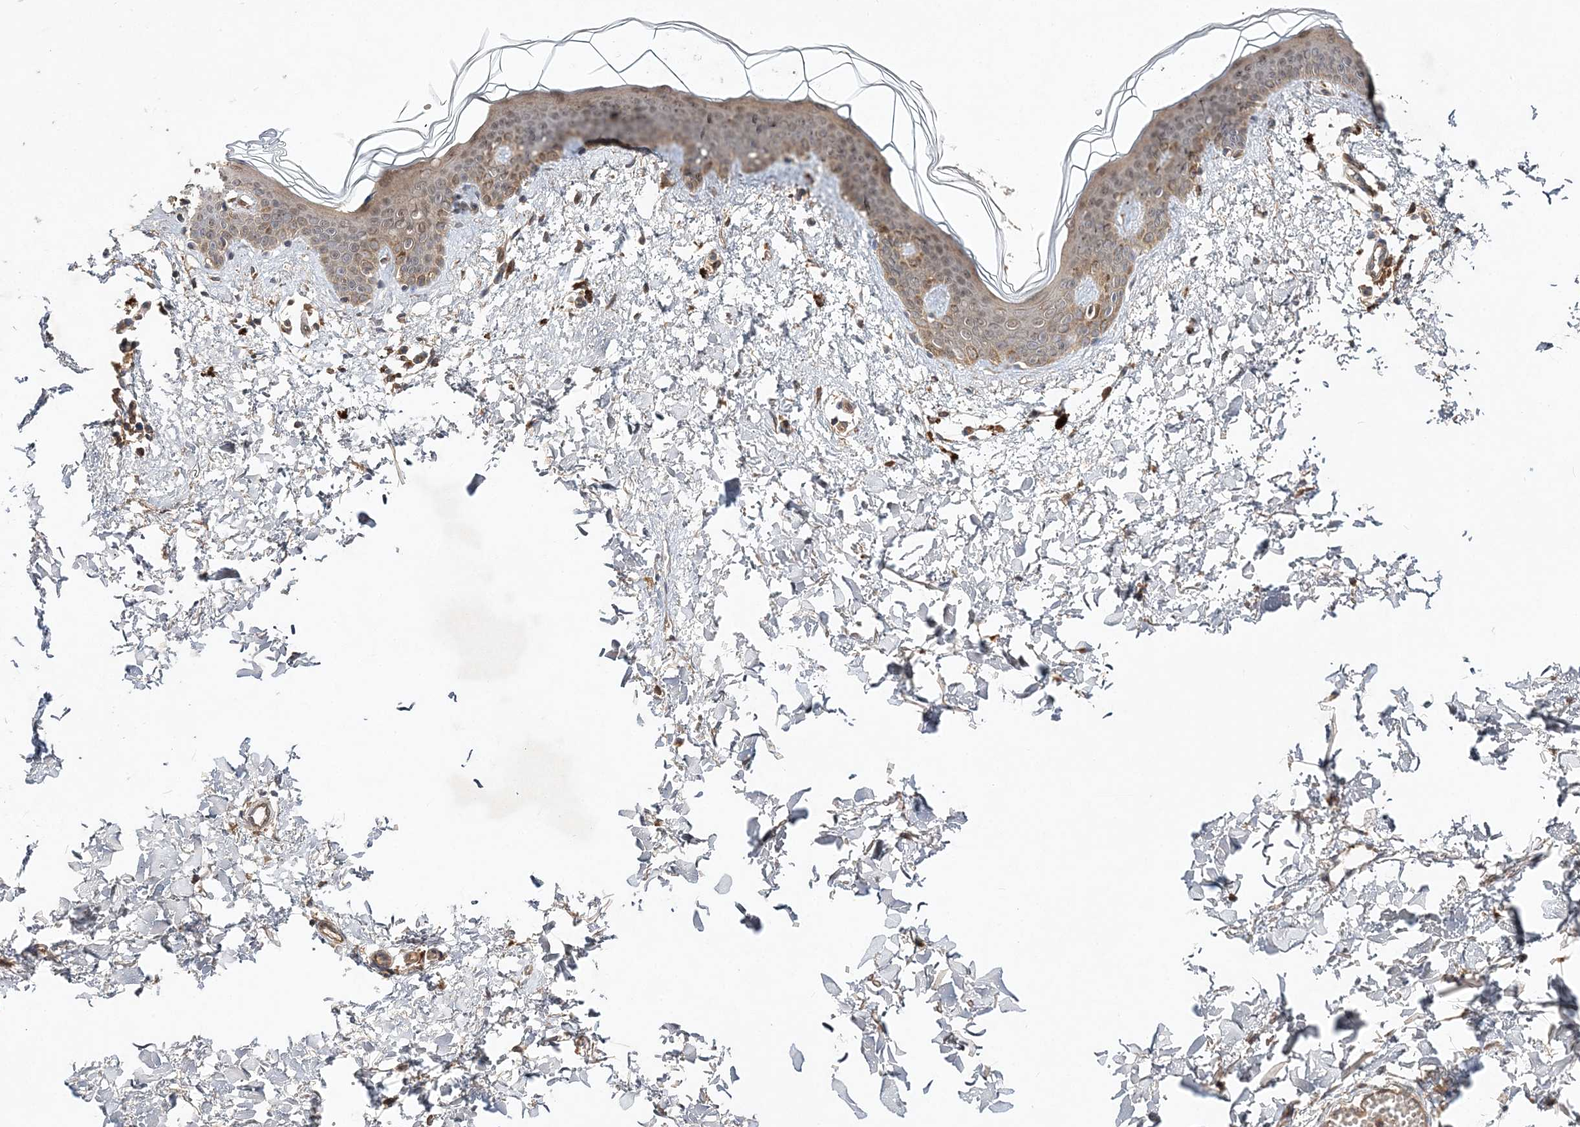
{"staining": {"intensity": "moderate", "quantity": ">75%", "location": "cytoplasmic/membranous"}, "tissue": "skin", "cell_type": "Fibroblasts", "image_type": "normal", "snomed": [{"axis": "morphology", "description": "Normal tissue, NOS"}, {"axis": "topography", "description": "Skin"}], "caption": "Immunohistochemistry micrograph of unremarkable skin stained for a protein (brown), which shows medium levels of moderate cytoplasmic/membranous staining in about >75% of fibroblasts.", "gene": "TMEM9B", "patient": {"sex": "female", "age": 46}}